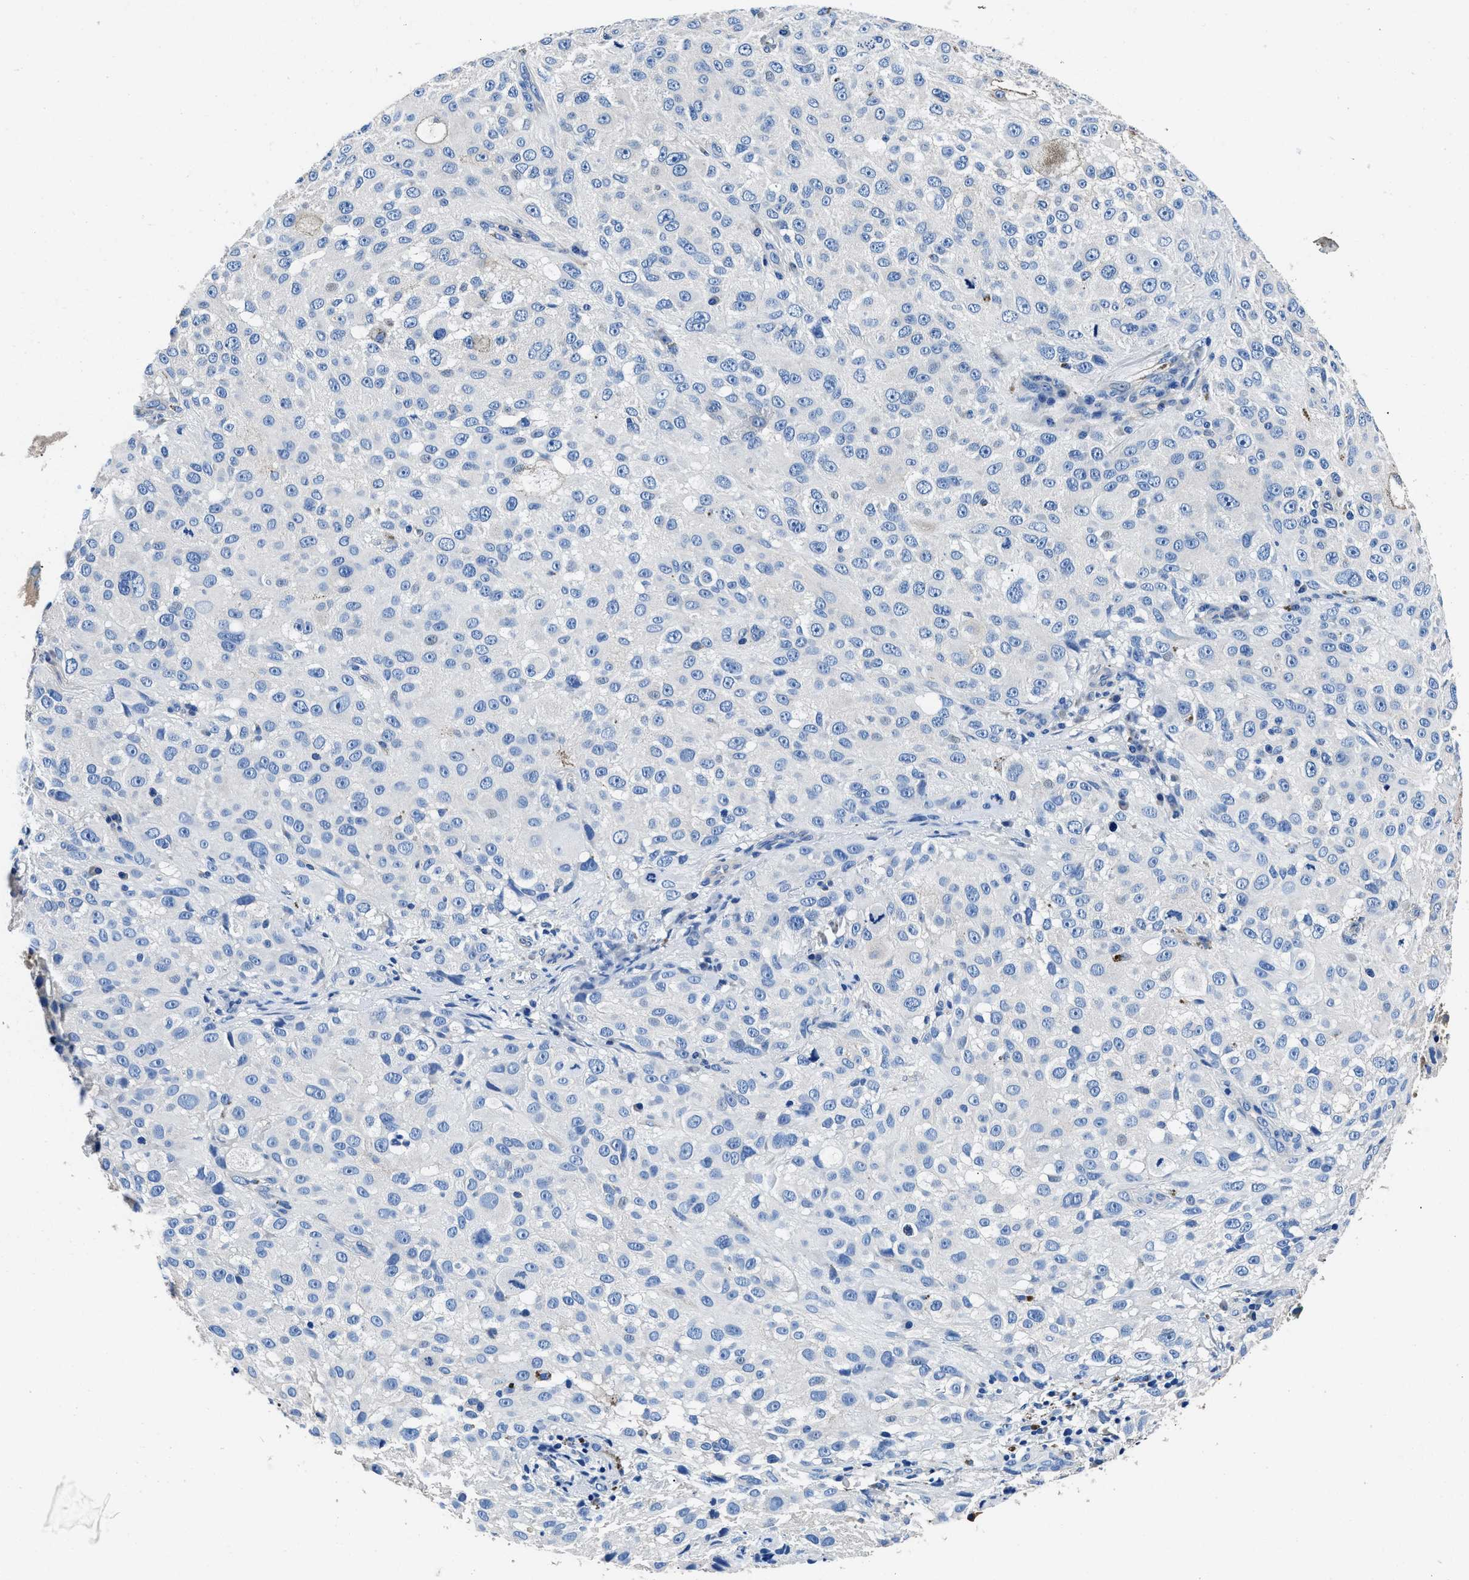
{"staining": {"intensity": "negative", "quantity": "none", "location": "none"}, "tissue": "melanoma", "cell_type": "Tumor cells", "image_type": "cancer", "snomed": [{"axis": "morphology", "description": "Necrosis, NOS"}, {"axis": "morphology", "description": "Malignant melanoma, NOS"}, {"axis": "topography", "description": "Skin"}], "caption": "This photomicrograph is of malignant melanoma stained with IHC to label a protein in brown with the nuclei are counter-stained blue. There is no expression in tumor cells.", "gene": "NEU1", "patient": {"sex": "female", "age": 87}}